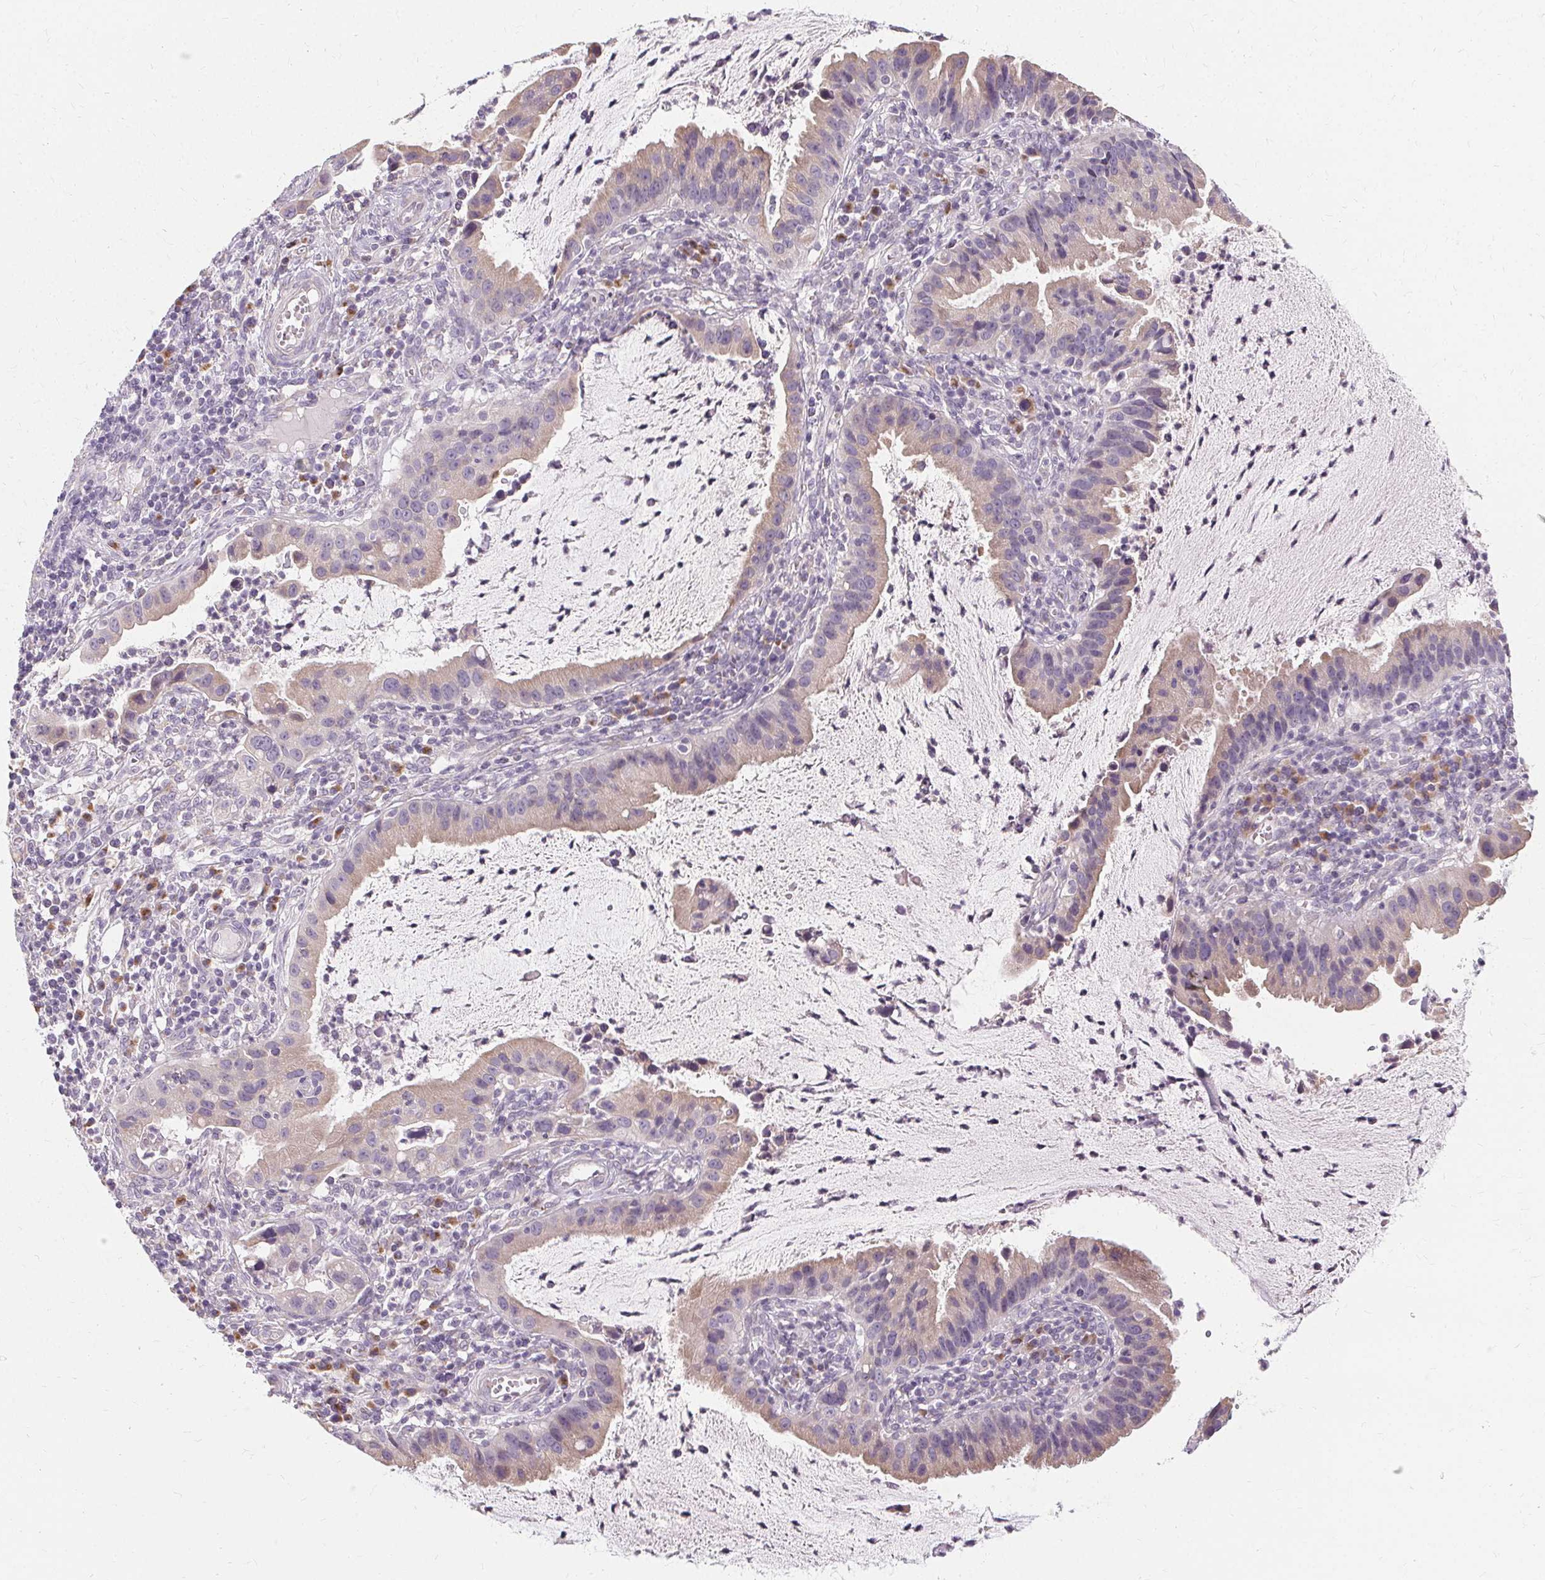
{"staining": {"intensity": "negative", "quantity": "none", "location": "none"}, "tissue": "cervical cancer", "cell_type": "Tumor cells", "image_type": "cancer", "snomed": [{"axis": "morphology", "description": "Adenocarcinoma, NOS"}, {"axis": "topography", "description": "Cervix"}], "caption": "An immunohistochemistry (IHC) micrograph of cervical adenocarcinoma is shown. There is no staining in tumor cells of cervical adenocarcinoma.", "gene": "FCRL3", "patient": {"sex": "female", "age": 34}}